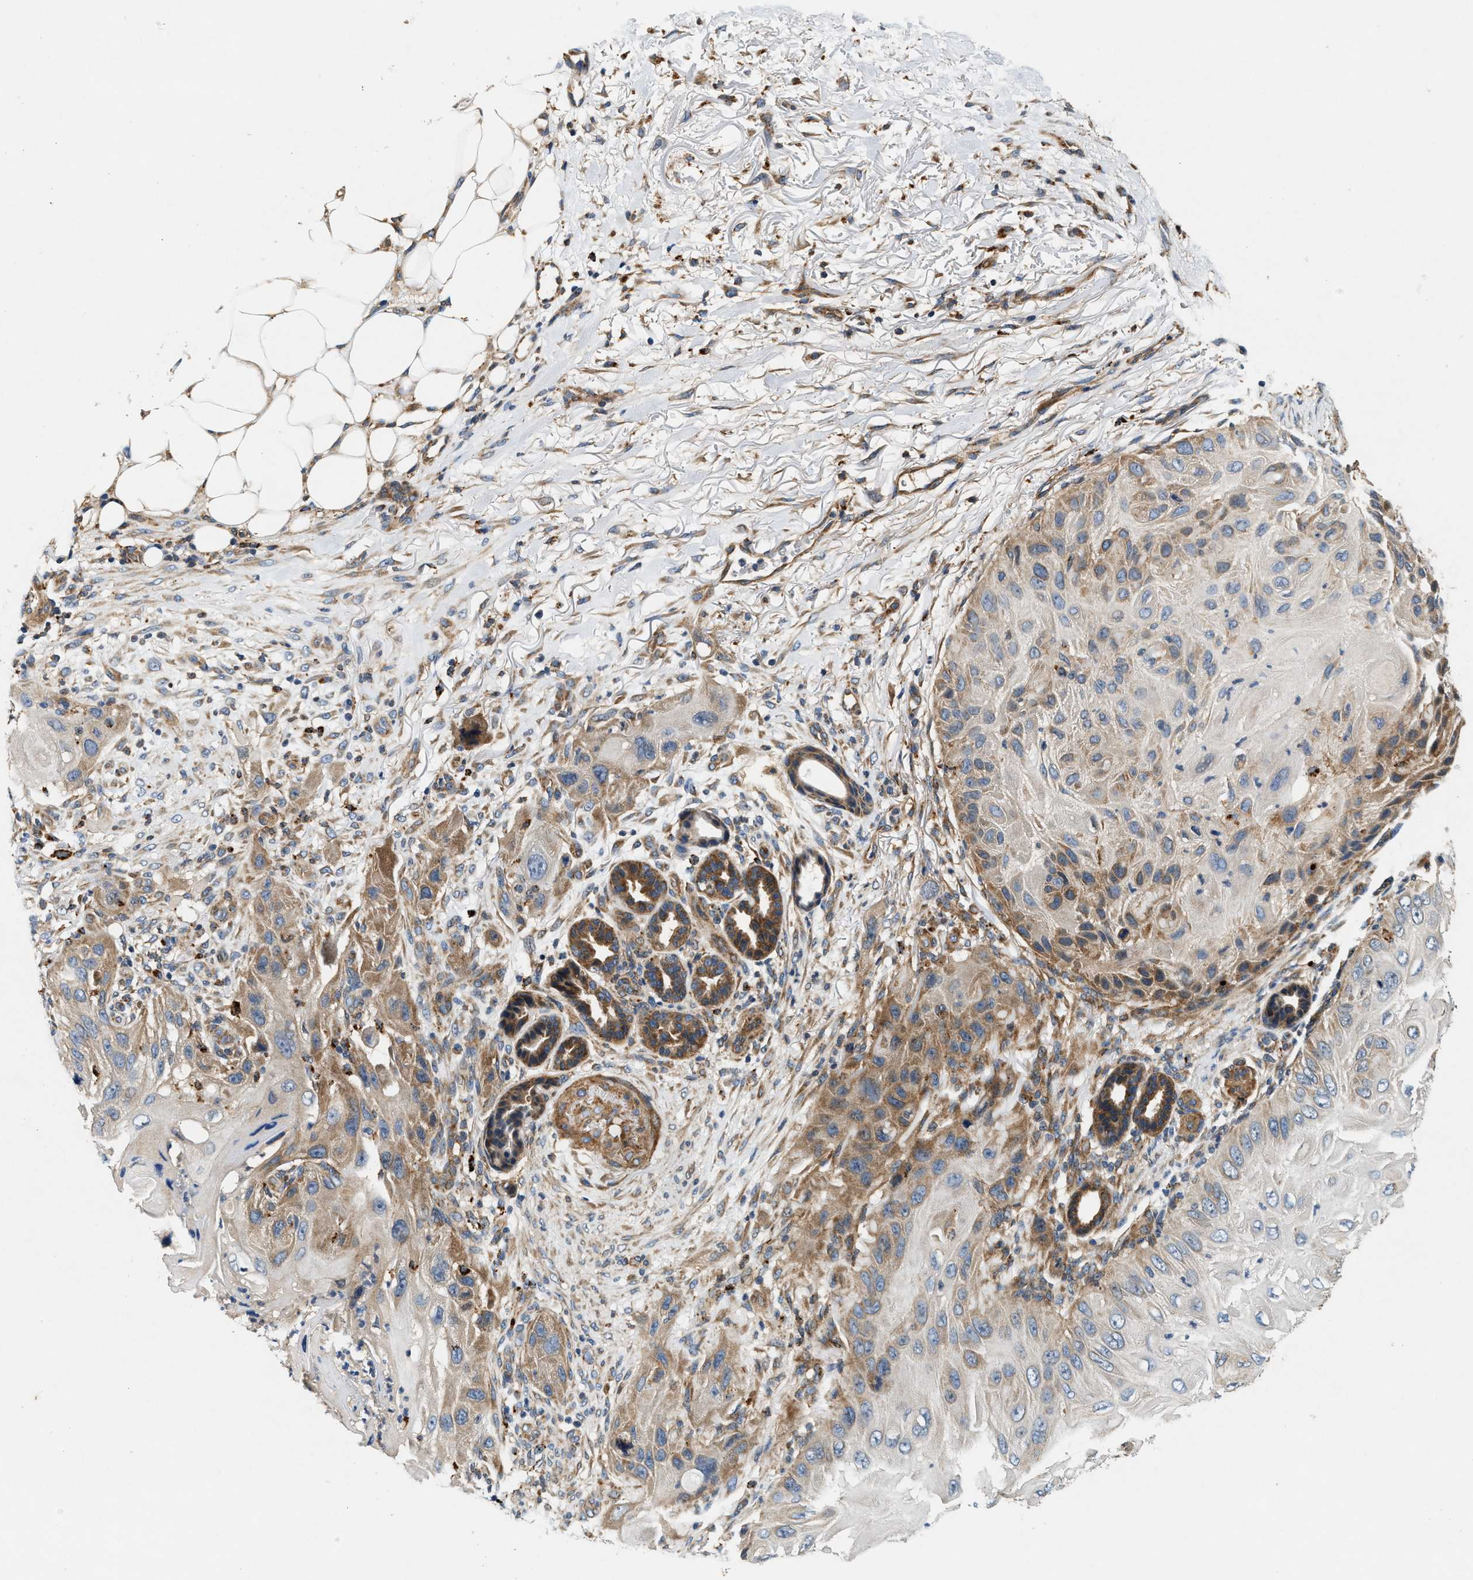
{"staining": {"intensity": "moderate", "quantity": "25%-75%", "location": "cytoplasmic/membranous"}, "tissue": "skin cancer", "cell_type": "Tumor cells", "image_type": "cancer", "snomed": [{"axis": "morphology", "description": "Squamous cell carcinoma, NOS"}, {"axis": "topography", "description": "Skin"}], "caption": "Immunohistochemistry (IHC) image of neoplastic tissue: skin cancer (squamous cell carcinoma) stained using immunohistochemistry (IHC) demonstrates medium levels of moderate protein expression localized specifically in the cytoplasmic/membranous of tumor cells, appearing as a cytoplasmic/membranous brown color.", "gene": "DUSP10", "patient": {"sex": "female", "age": 77}}